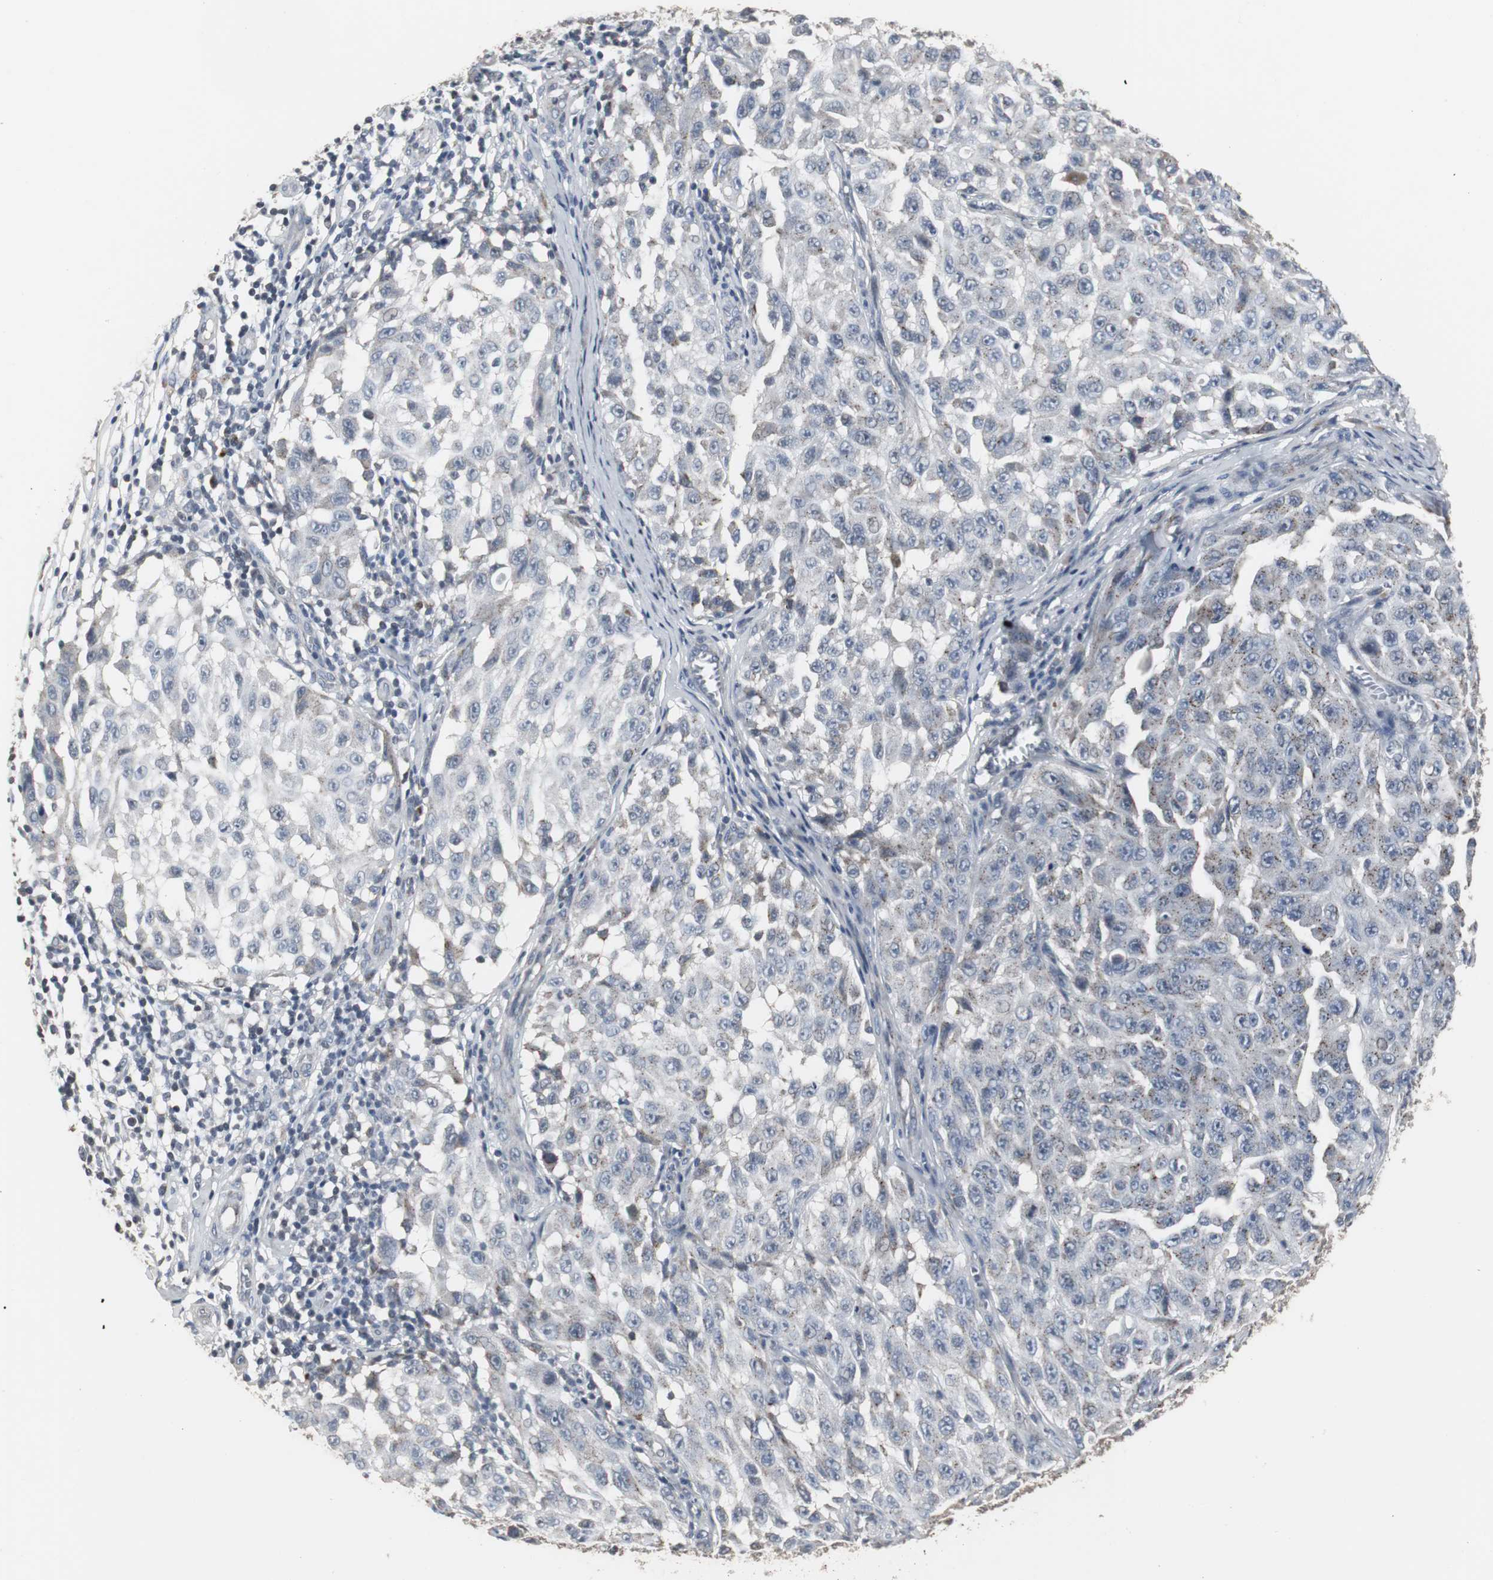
{"staining": {"intensity": "moderate", "quantity": "<25%", "location": "cytoplasmic/membranous"}, "tissue": "melanoma", "cell_type": "Tumor cells", "image_type": "cancer", "snomed": [{"axis": "morphology", "description": "Malignant melanoma, NOS"}, {"axis": "topography", "description": "Skin"}], "caption": "The photomicrograph shows a brown stain indicating the presence of a protein in the cytoplasmic/membranous of tumor cells in malignant melanoma.", "gene": "ACAA1", "patient": {"sex": "male", "age": 30}}